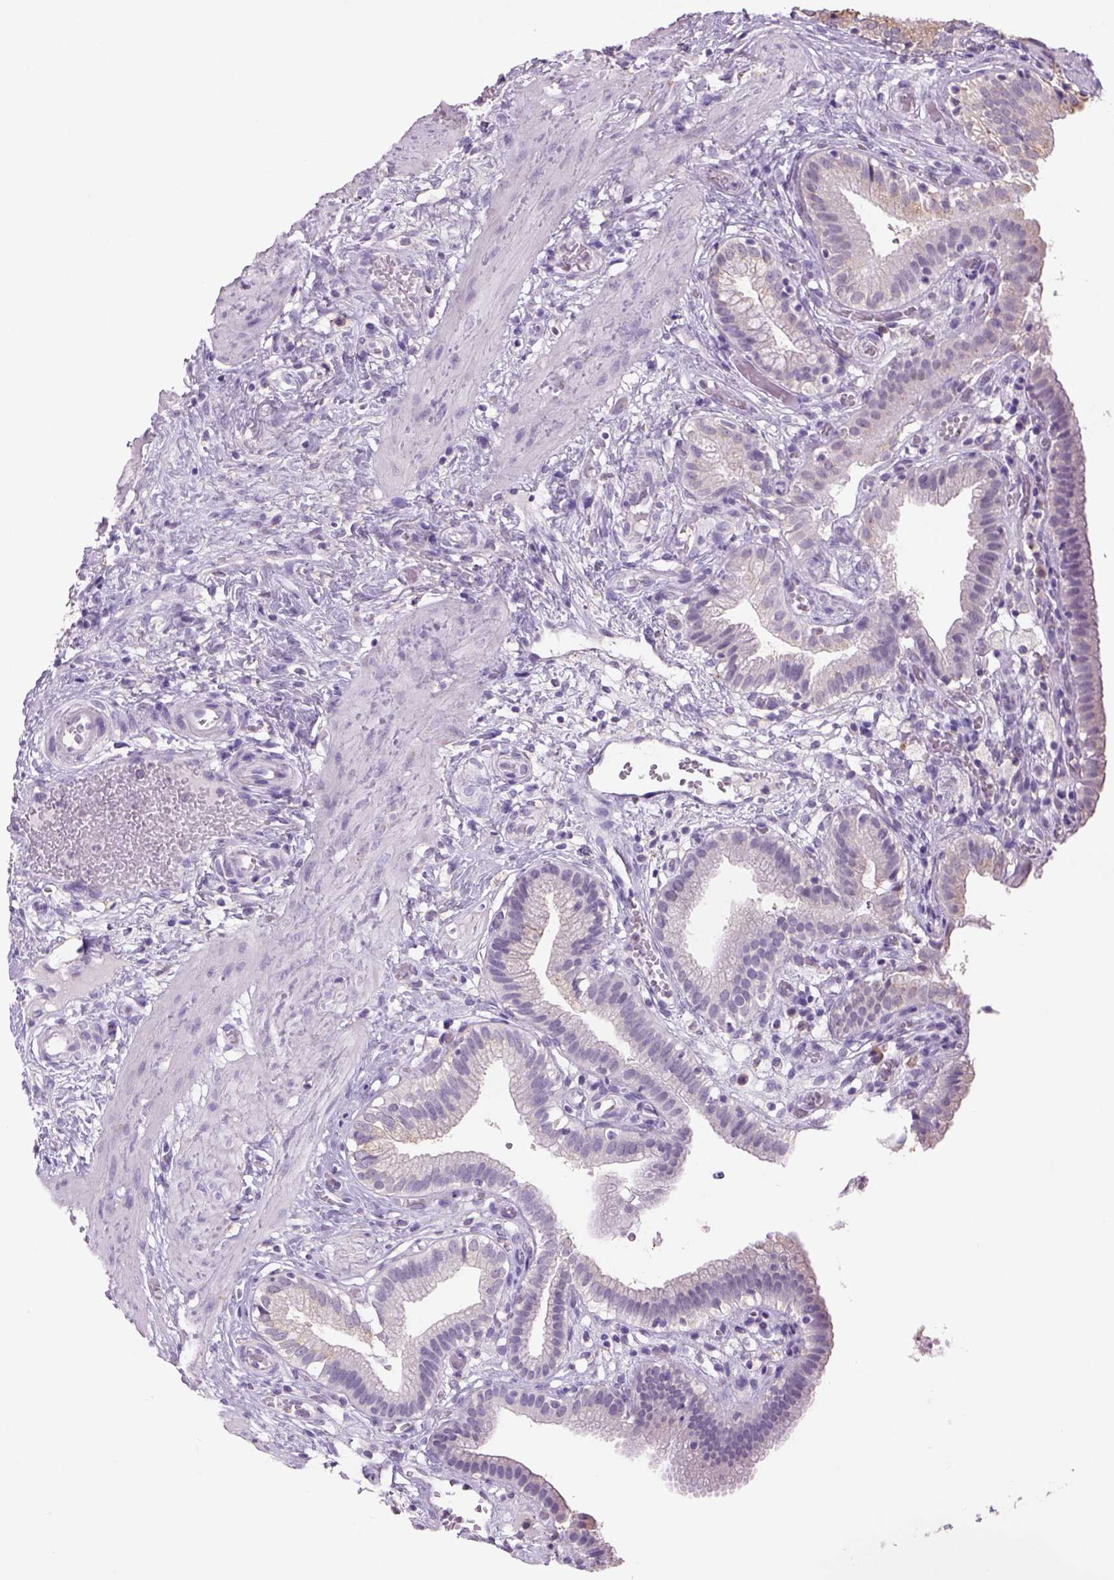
{"staining": {"intensity": "negative", "quantity": "none", "location": "none"}, "tissue": "gallbladder", "cell_type": "Glandular cells", "image_type": "normal", "snomed": [{"axis": "morphology", "description": "Normal tissue, NOS"}, {"axis": "topography", "description": "Gallbladder"}], "caption": "There is no significant staining in glandular cells of gallbladder.", "gene": "NAALAD2", "patient": {"sex": "female", "age": 24}}